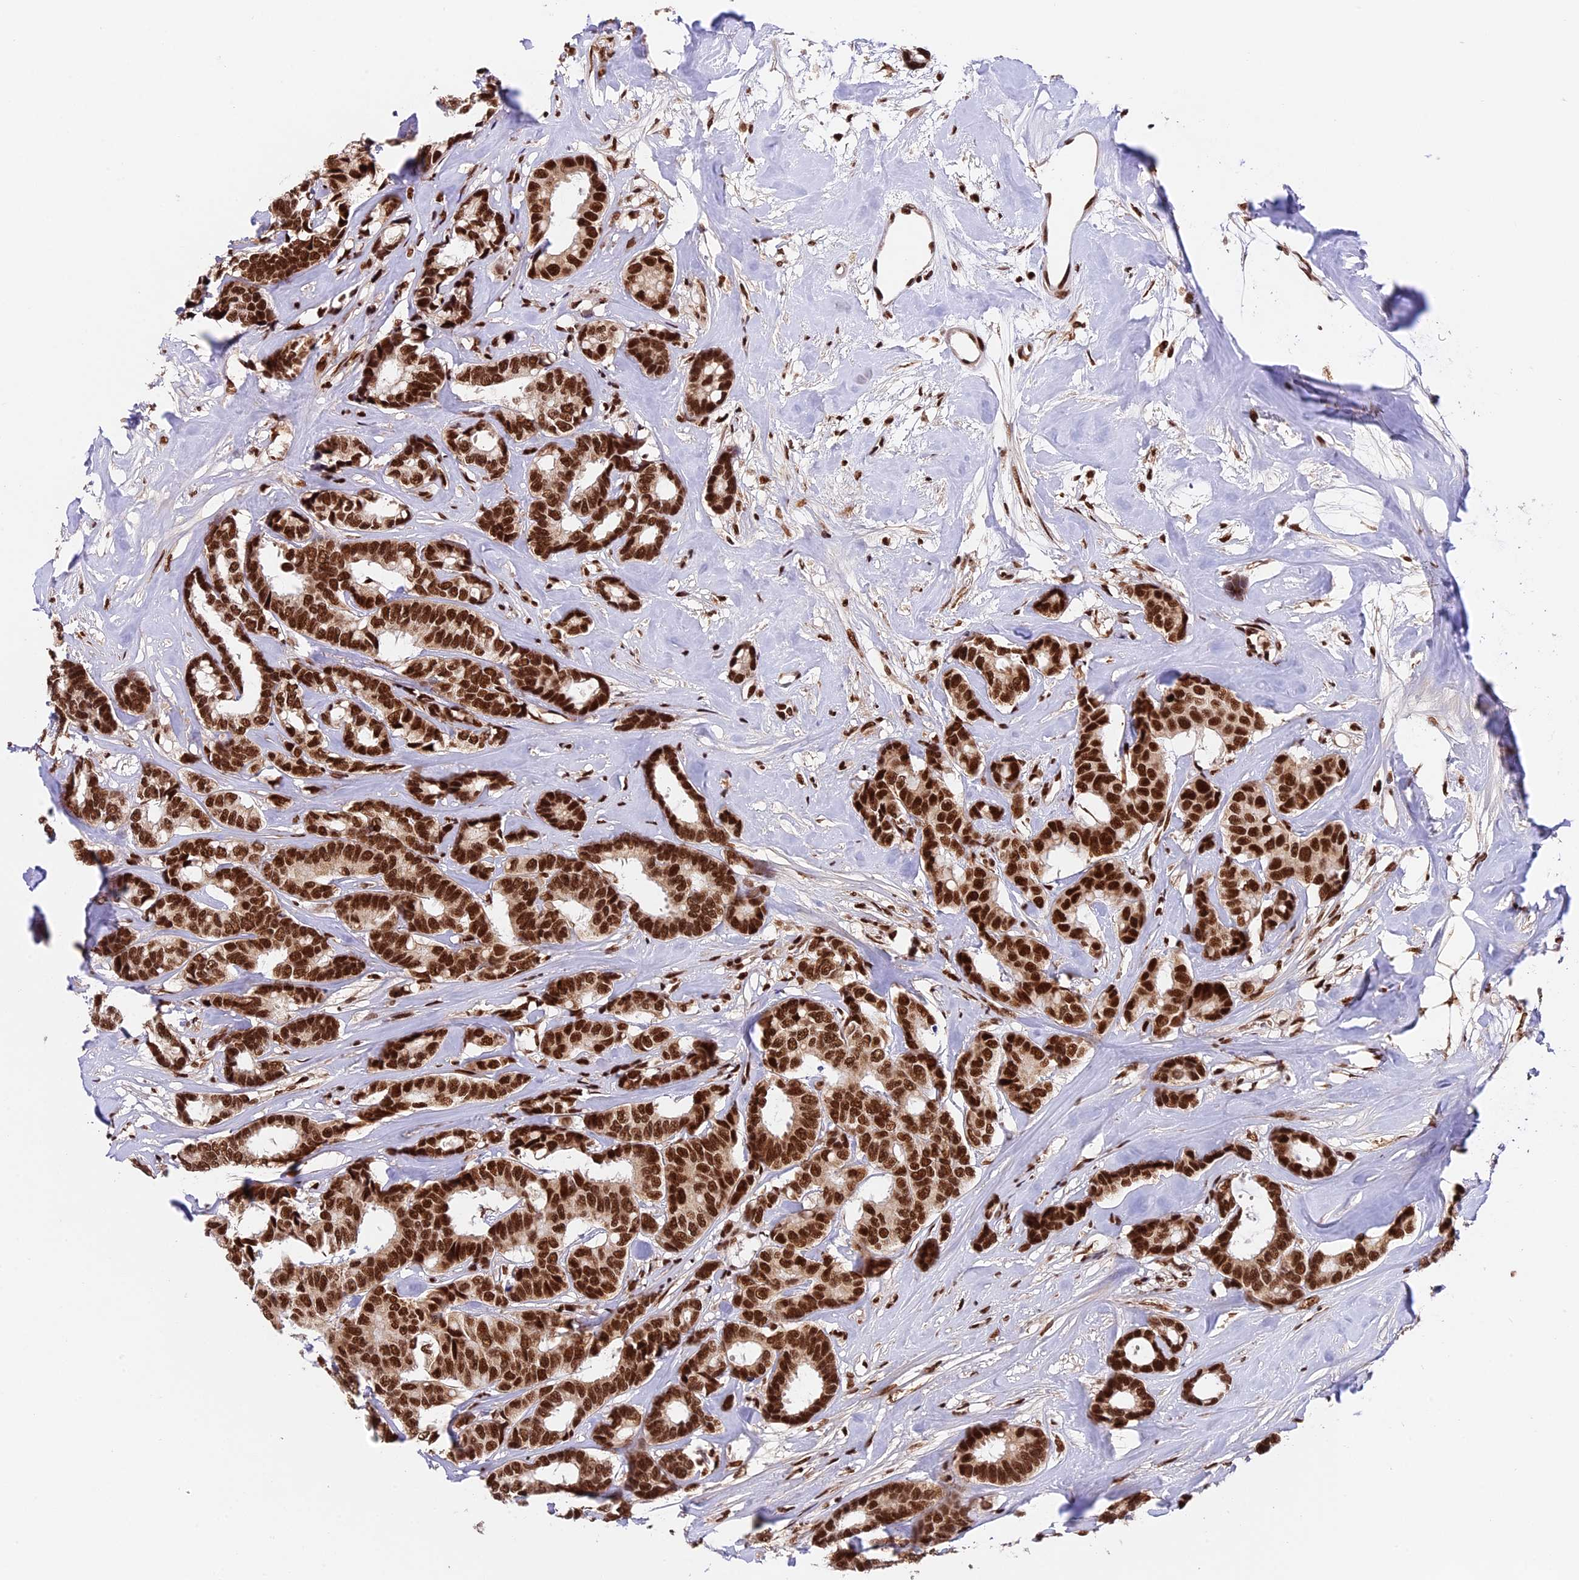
{"staining": {"intensity": "strong", "quantity": ">75%", "location": "nuclear"}, "tissue": "breast cancer", "cell_type": "Tumor cells", "image_type": "cancer", "snomed": [{"axis": "morphology", "description": "Duct carcinoma"}, {"axis": "topography", "description": "Breast"}], "caption": "Protein expression analysis of breast infiltrating ductal carcinoma shows strong nuclear staining in approximately >75% of tumor cells.", "gene": "RAMAC", "patient": {"sex": "female", "age": 87}}